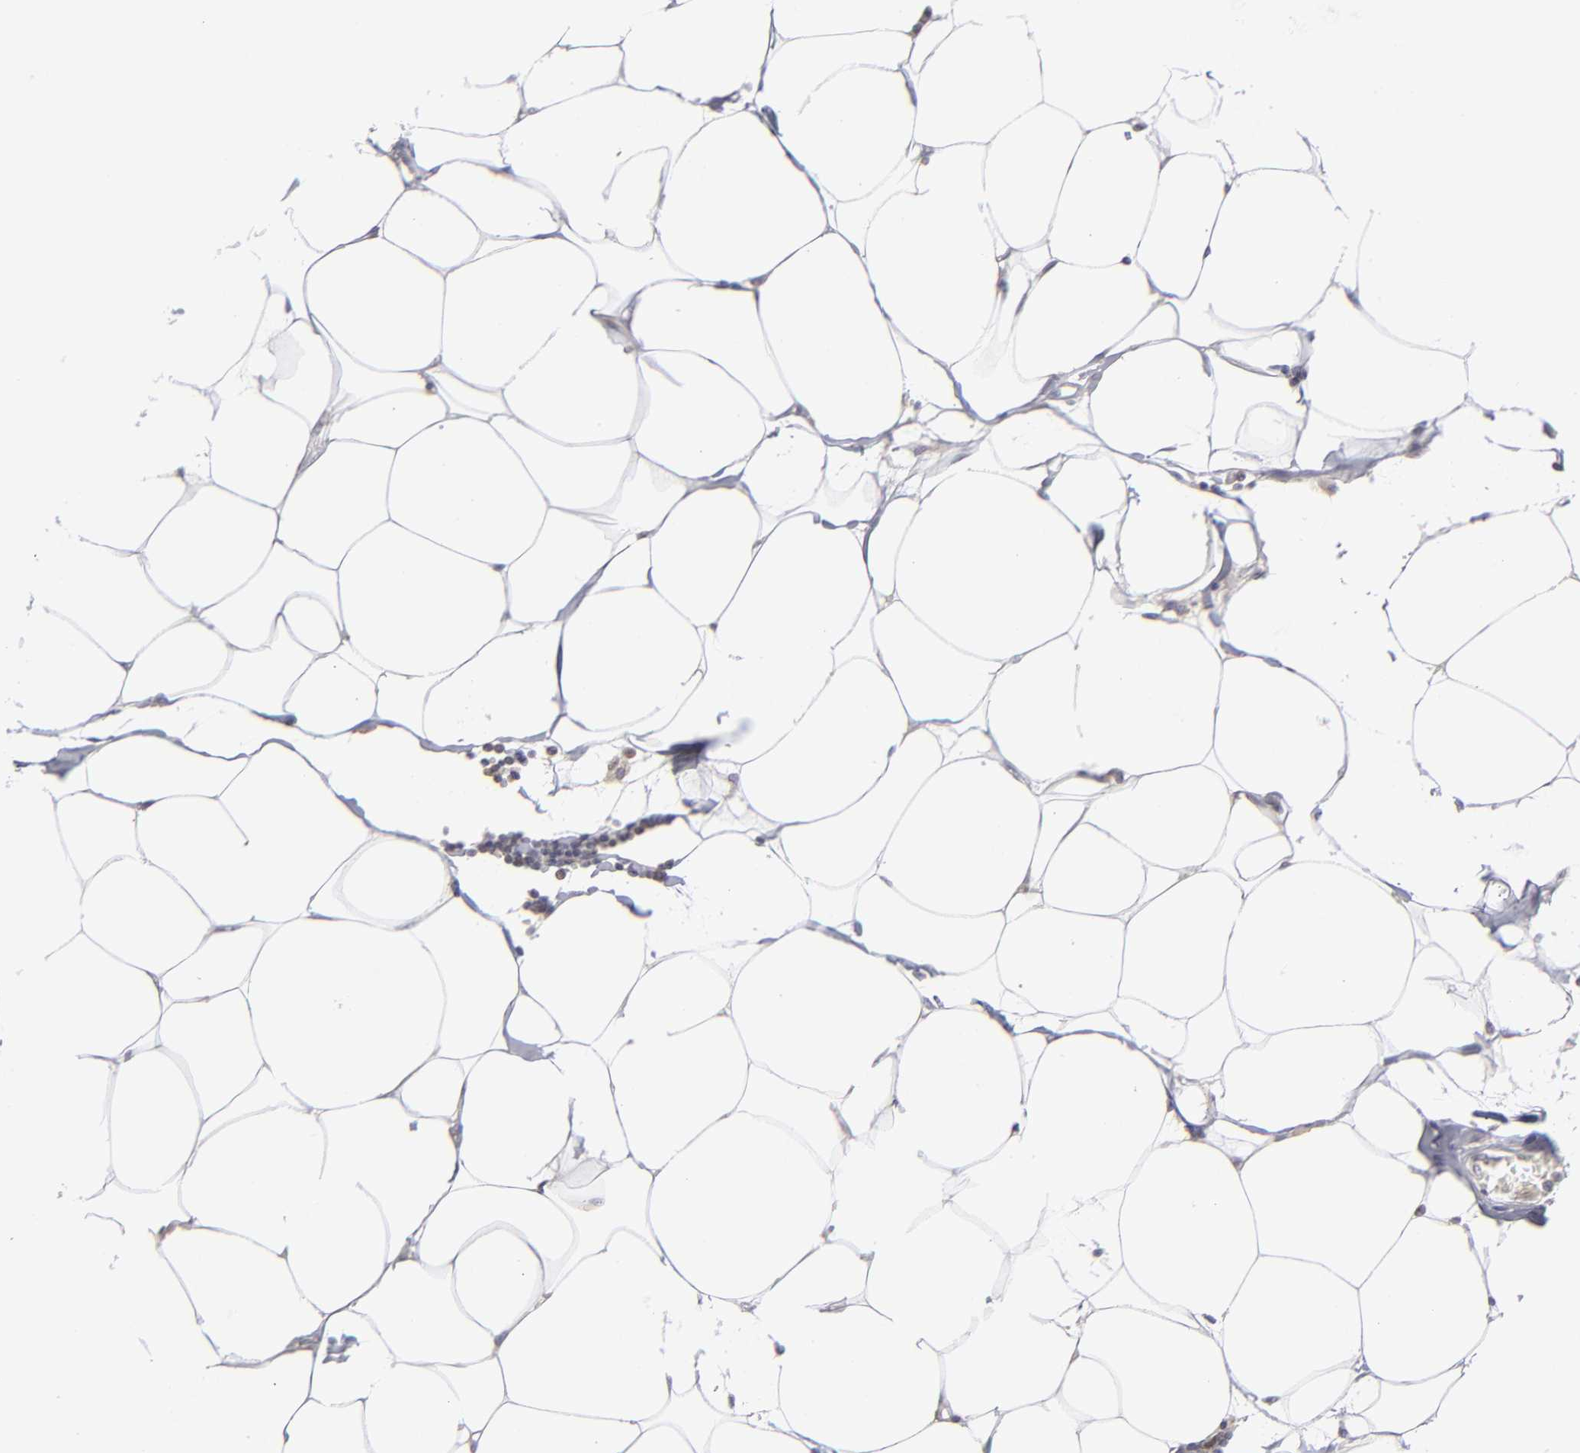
{"staining": {"intensity": "negative", "quantity": "none", "location": "none"}, "tissue": "adipose tissue", "cell_type": "Adipocytes", "image_type": "normal", "snomed": [{"axis": "morphology", "description": "Normal tissue, NOS"}, {"axis": "morphology", "description": "Adenocarcinoma, NOS"}, {"axis": "topography", "description": "Colon"}, {"axis": "topography", "description": "Peripheral nerve tissue"}], "caption": "High power microscopy photomicrograph of an immunohistochemistry photomicrograph of unremarkable adipose tissue, revealing no significant positivity in adipocytes.", "gene": "CEP97", "patient": {"sex": "male", "age": 14}}